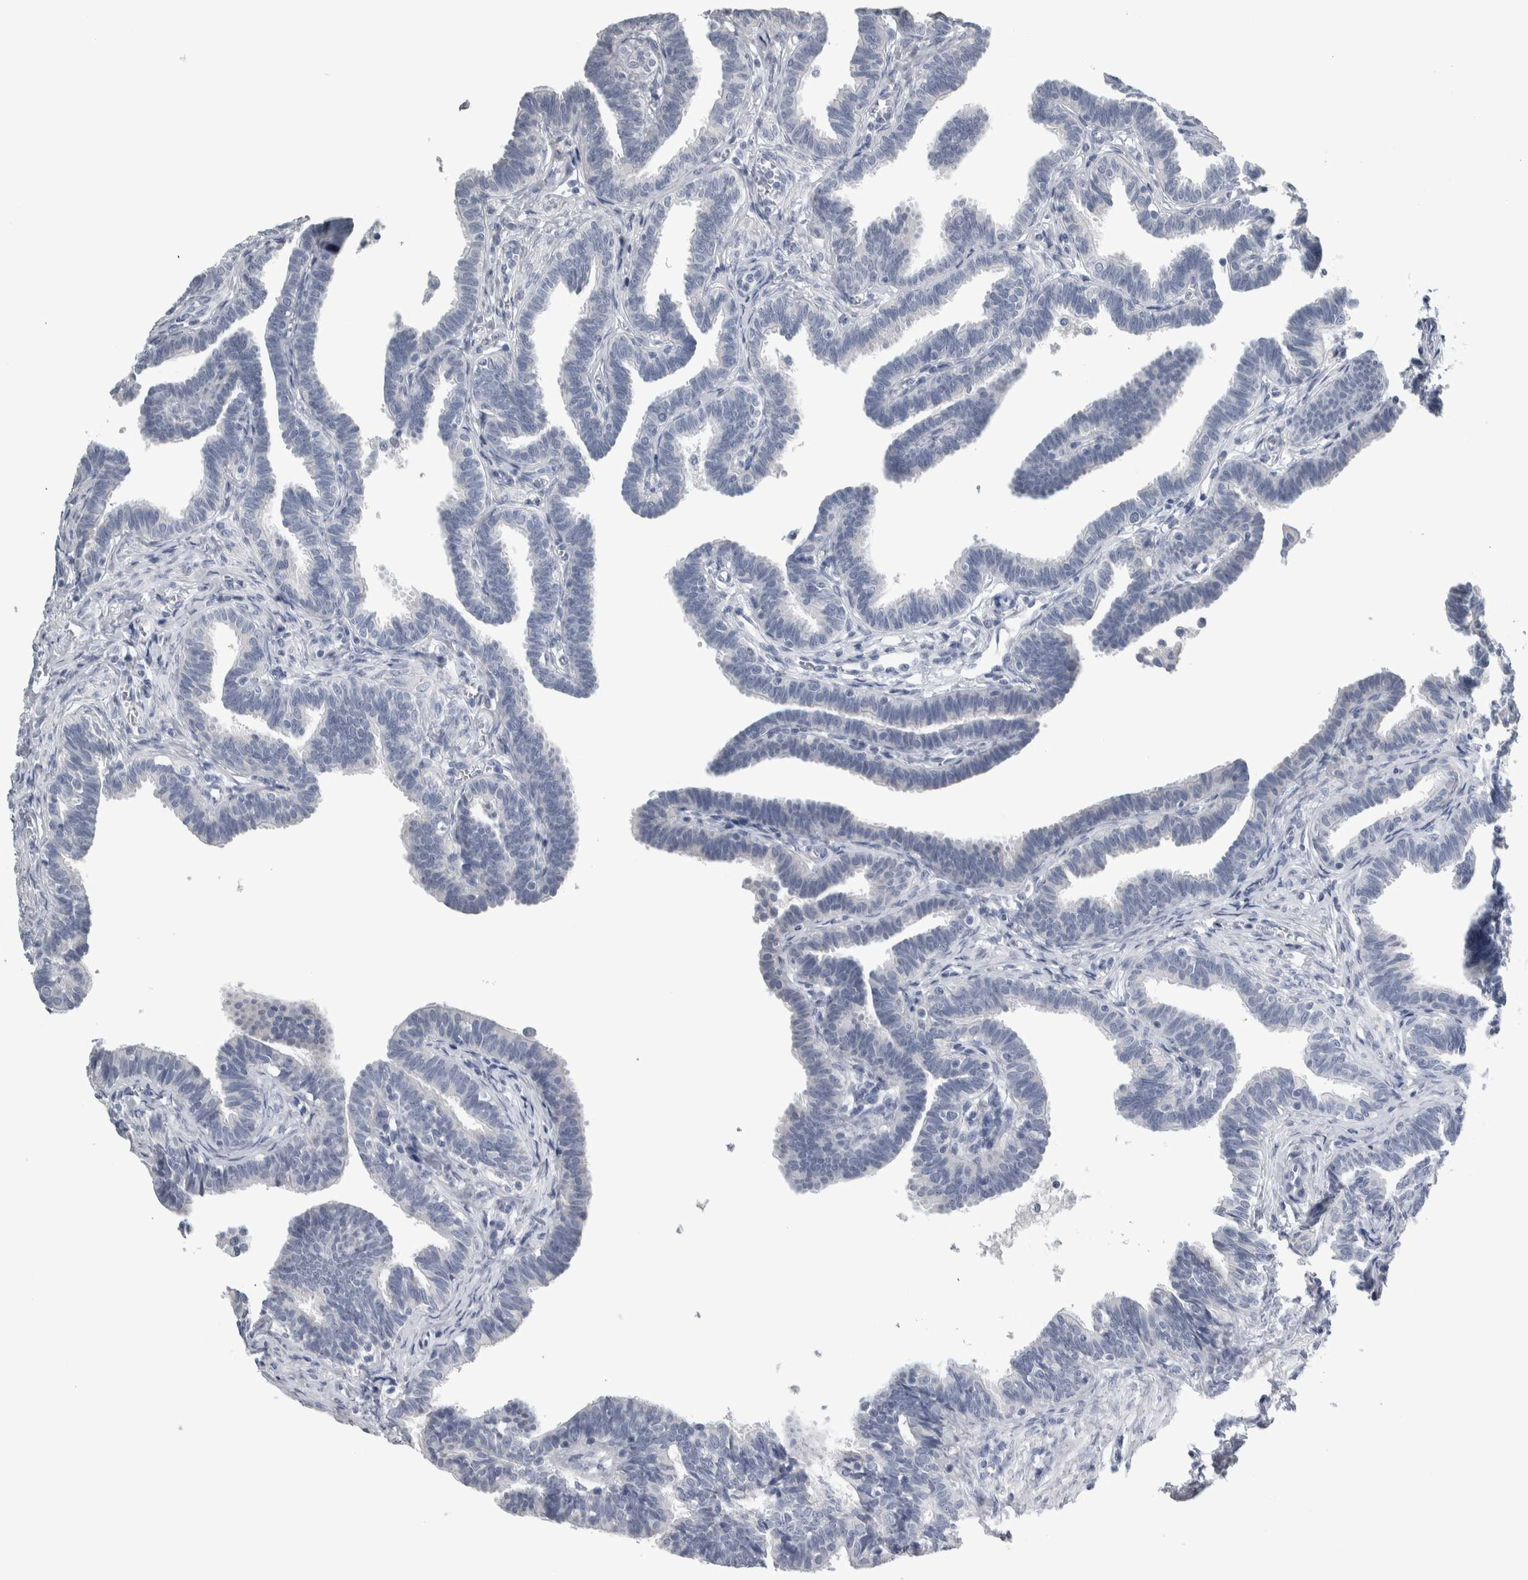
{"staining": {"intensity": "negative", "quantity": "none", "location": "none"}, "tissue": "fallopian tube", "cell_type": "Glandular cells", "image_type": "normal", "snomed": [{"axis": "morphology", "description": "Normal tissue, NOS"}, {"axis": "topography", "description": "Fallopian tube"}, {"axis": "topography", "description": "Ovary"}], "caption": "Immunohistochemical staining of unremarkable human fallopian tube shows no significant staining in glandular cells.", "gene": "CDH17", "patient": {"sex": "female", "age": 23}}